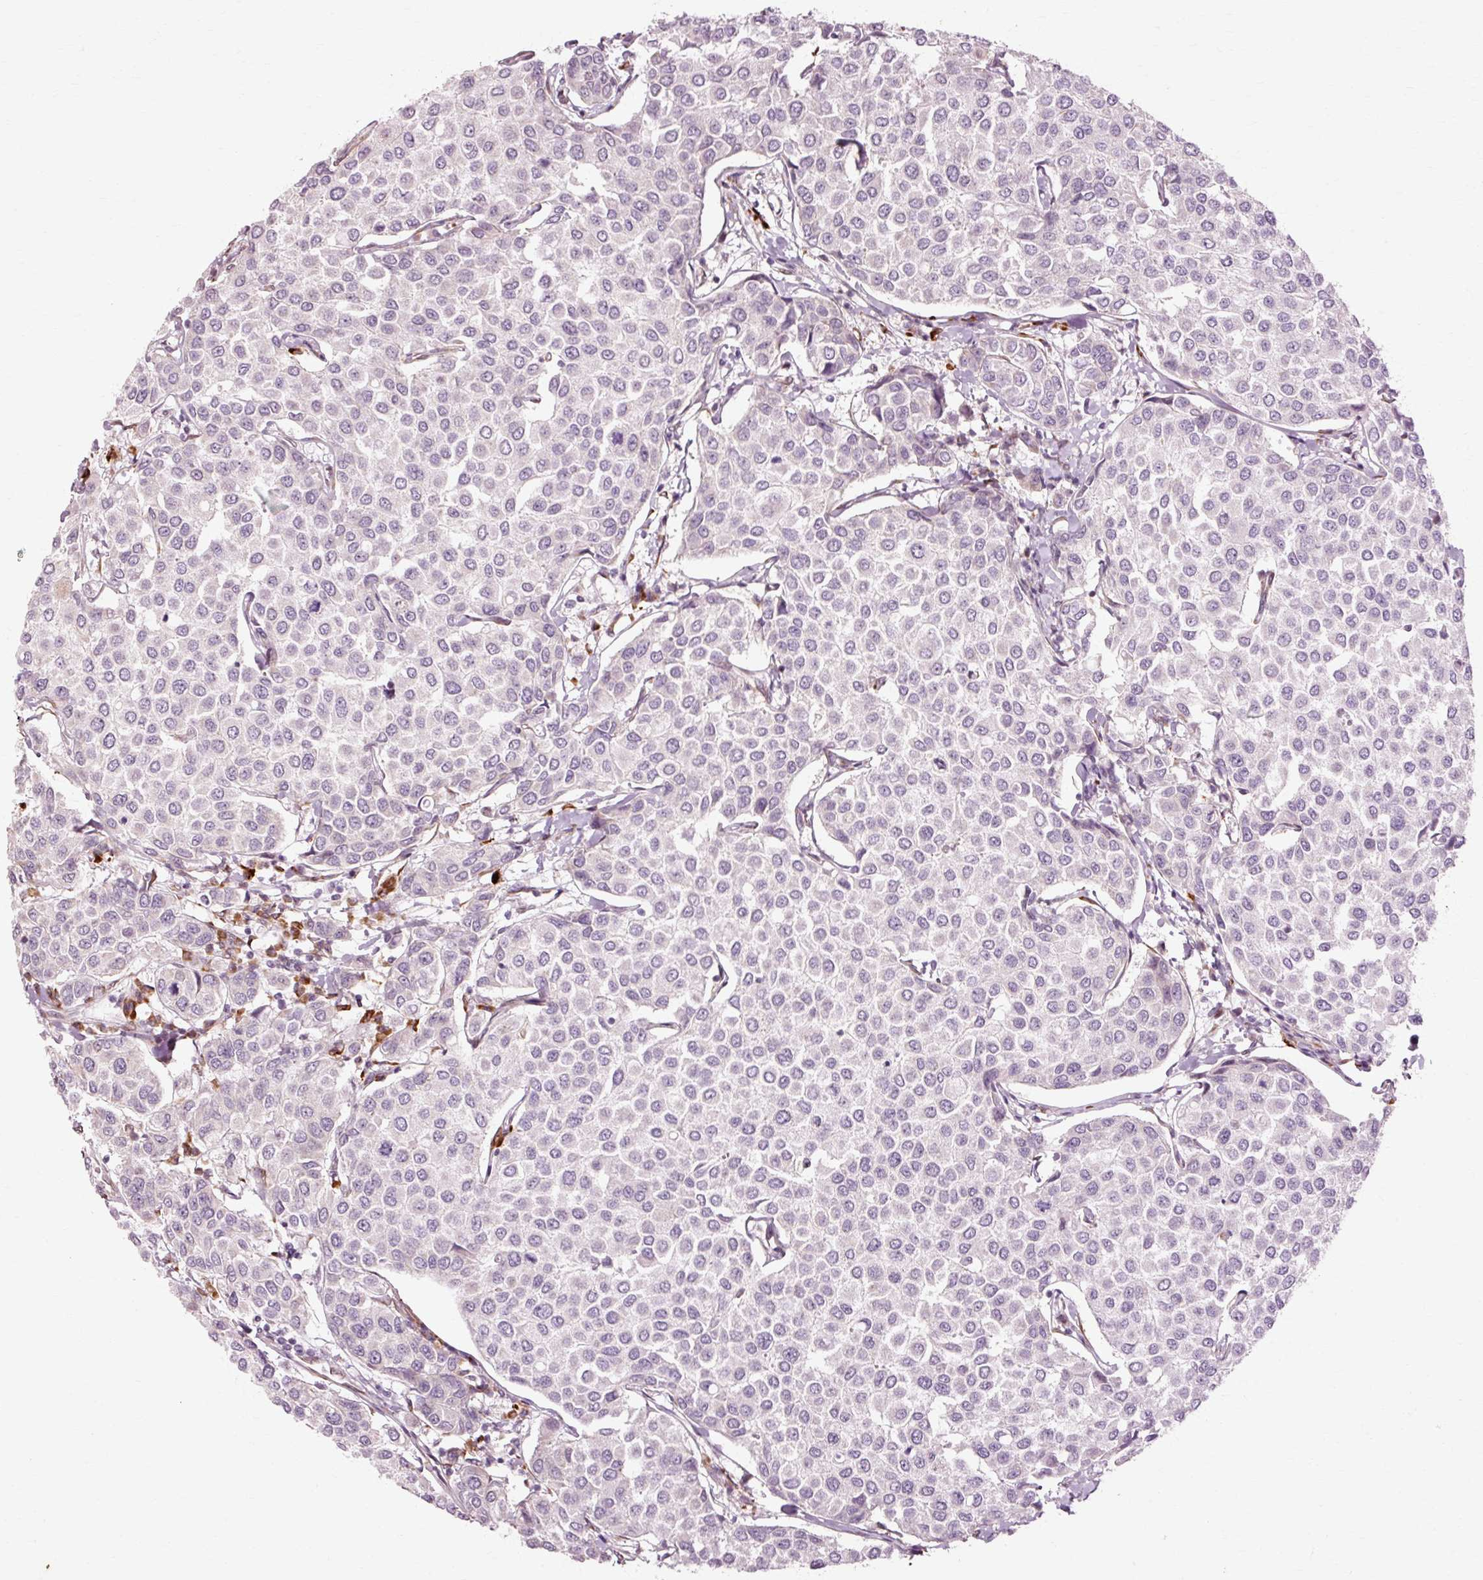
{"staining": {"intensity": "negative", "quantity": "none", "location": "none"}, "tissue": "breast cancer", "cell_type": "Tumor cells", "image_type": "cancer", "snomed": [{"axis": "morphology", "description": "Duct carcinoma"}, {"axis": "topography", "description": "Breast"}], "caption": "High power microscopy micrograph of an immunohistochemistry photomicrograph of breast cancer (infiltrating ductal carcinoma), revealing no significant staining in tumor cells.", "gene": "RGPD5", "patient": {"sex": "female", "age": 55}}